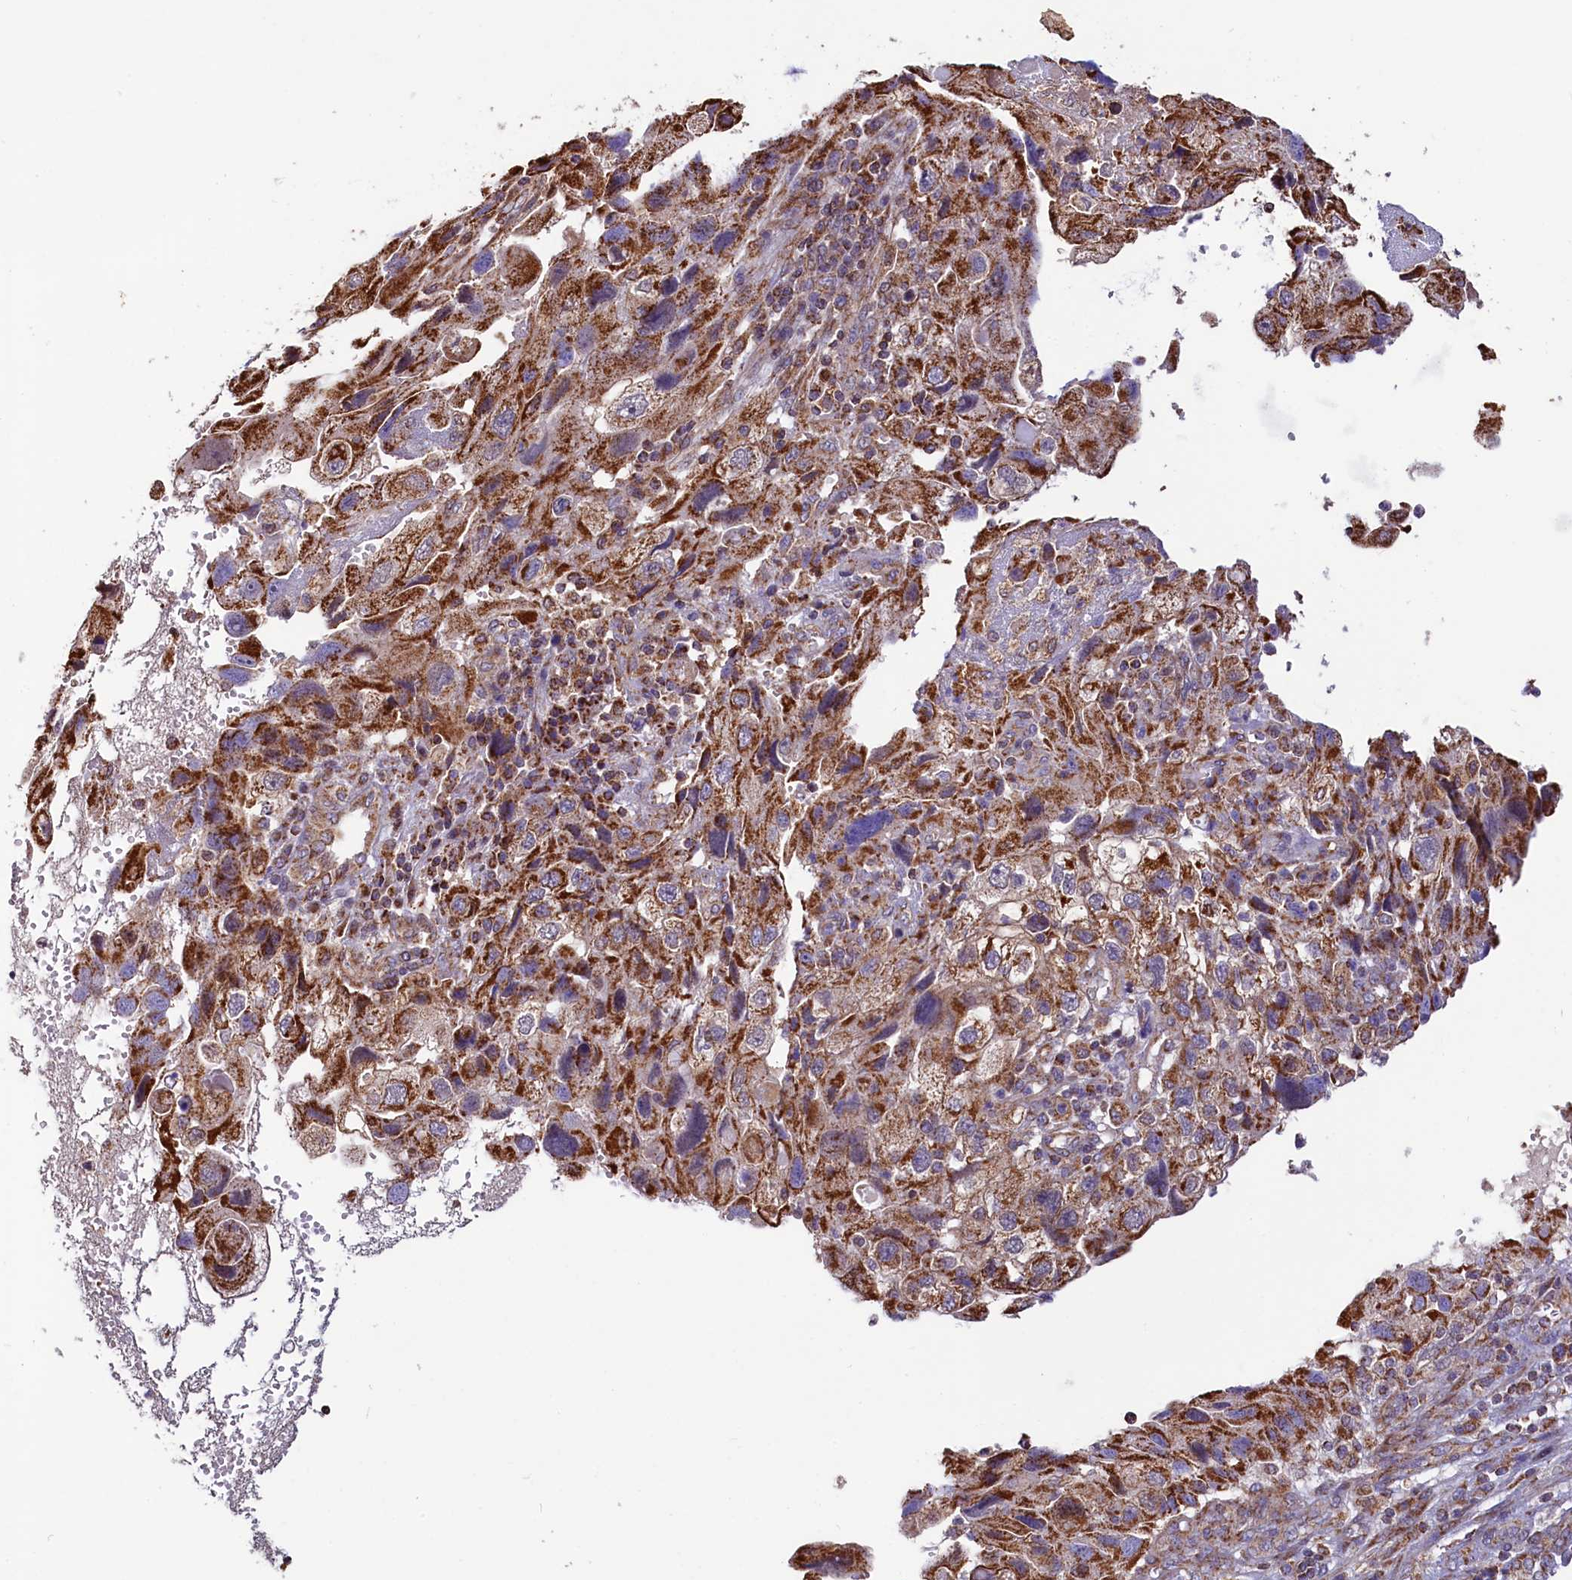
{"staining": {"intensity": "moderate", "quantity": ">75%", "location": "cytoplasmic/membranous"}, "tissue": "endometrial cancer", "cell_type": "Tumor cells", "image_type": "cancer", "snomed": [{"axis": "morphology", "description": "Adenocarcinoma, NOS"}, {"axis": "topography", "description": "Endometrium"}], "caption": "Human adenocarcinoma (endometrial) stained with a protein marker exhibits moderate staining in tumor cells.", "gene": "NUDT15", "patient": {"sex": "female", "age": 49}}